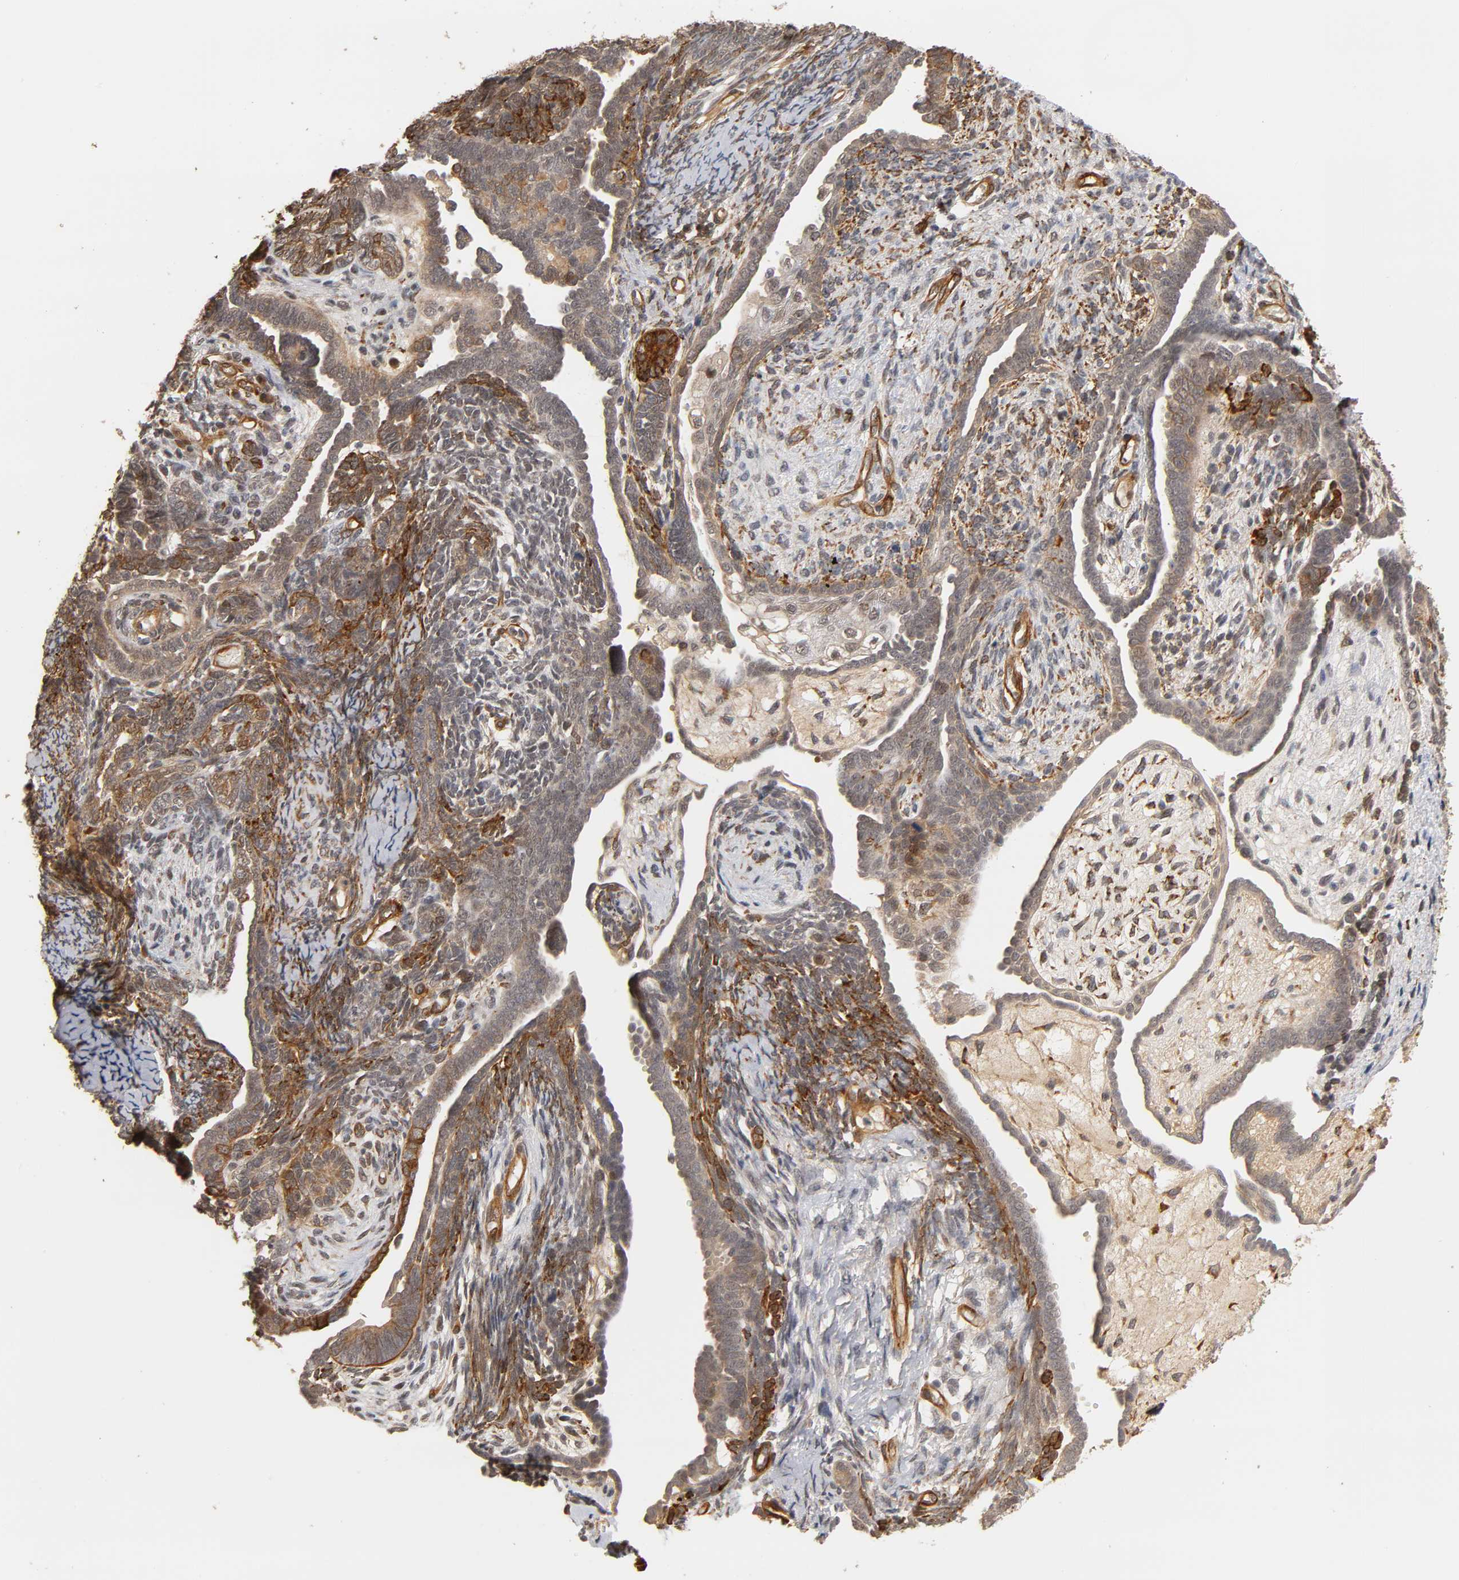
{"staining": {"intensity": "moderate", "quantity": "25%-75%", "location": "cytoplasmic/membranous"}, "tissue": "endometrial cancer", "cell_type": "Tumor cells", "image_type": "cancer", "snomed": [{"axis": "morphology", "description": "Neoplasm, malignant, NOS"}, {"axis": "topography", "description": "Endometrium"}], "caption": "A medium amount of moderate cytoplasmic/membranous expression is seen in about 25%-75% of tumor cells in endometrial cancer tissue.", "gene": "LAMB1", "patient": {"sex": "female", "age": 74}}